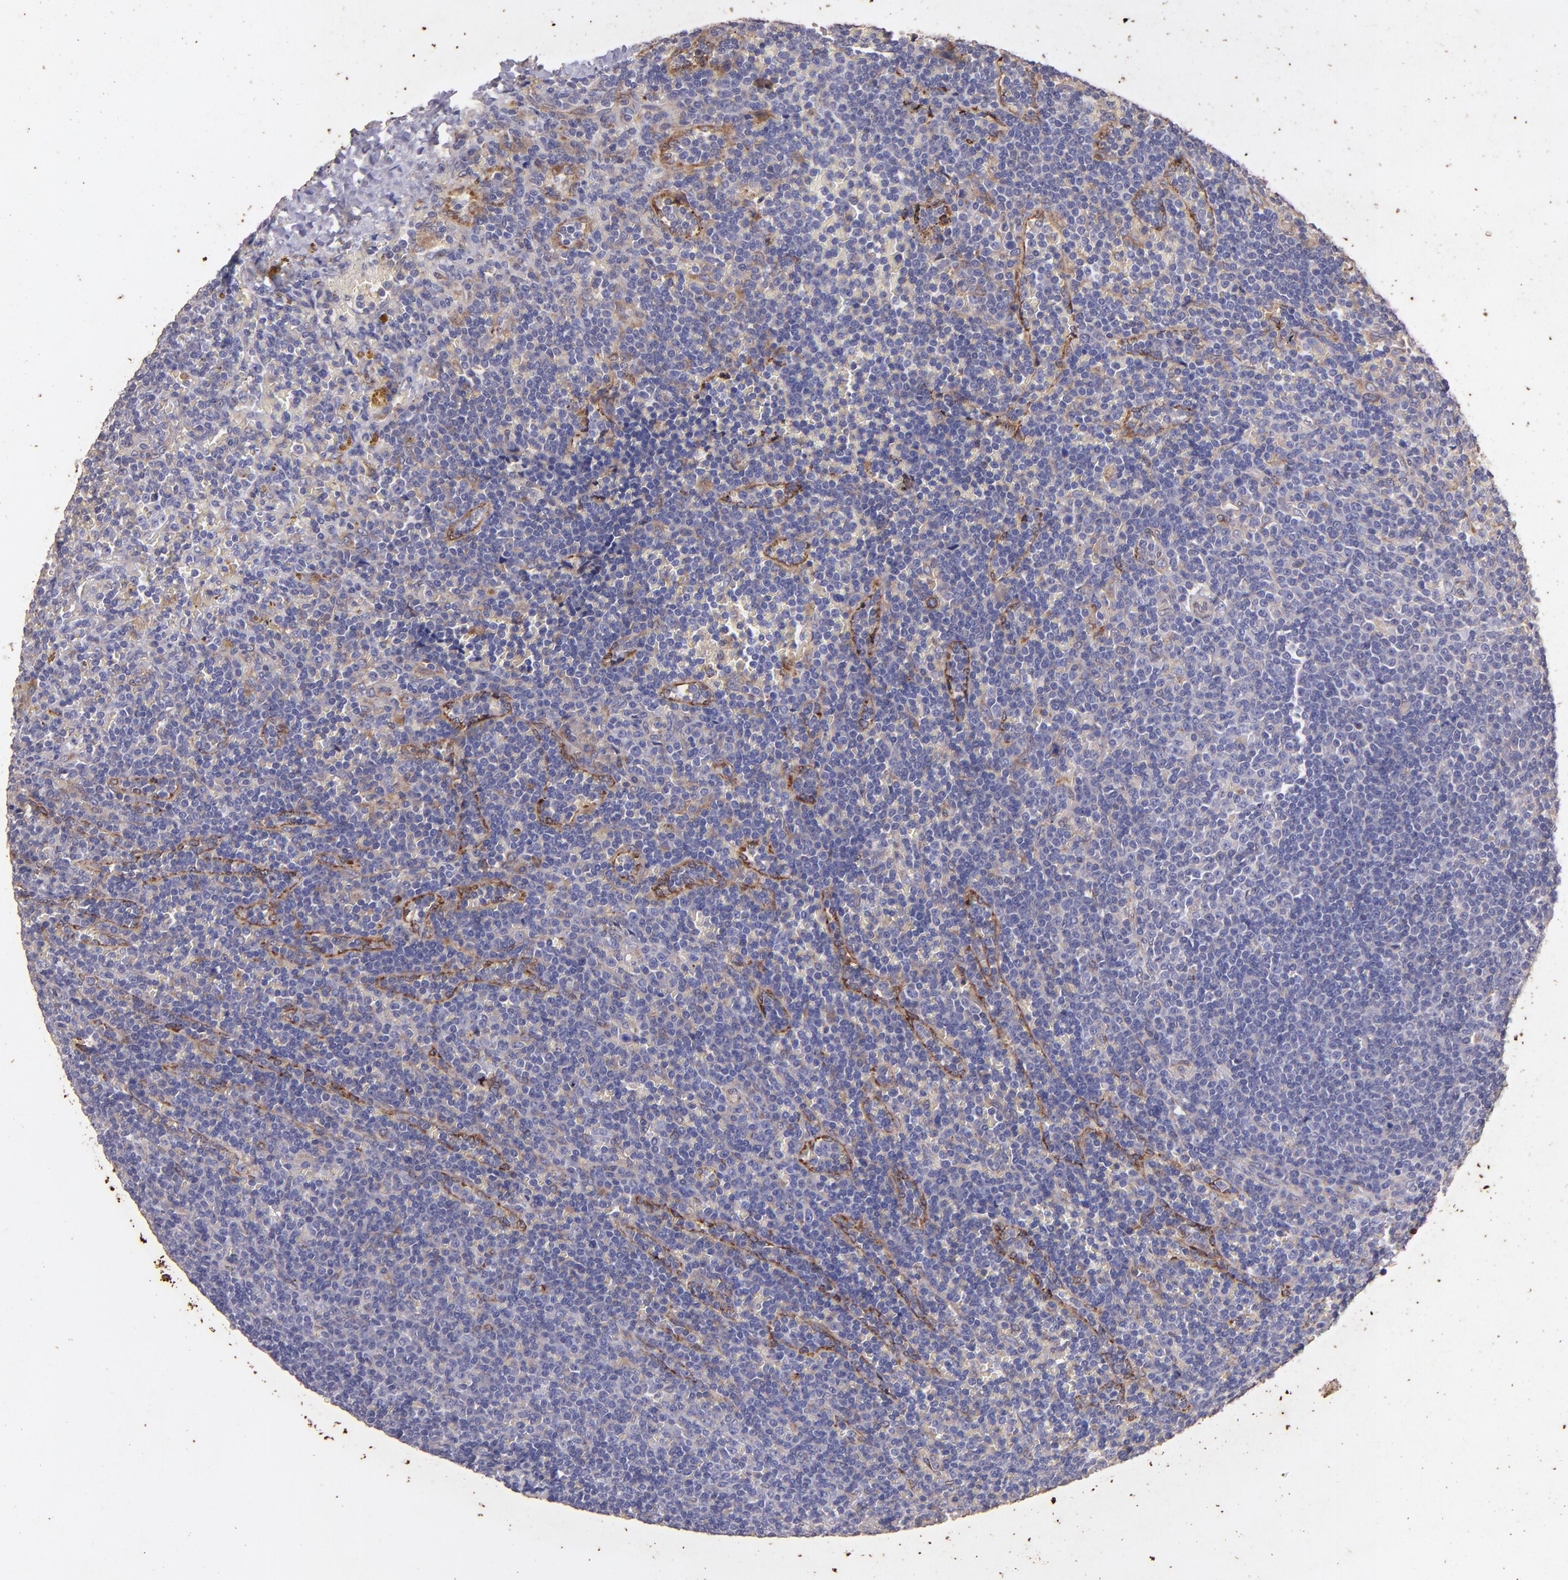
{"staining": {"intensity": "weak", "quantity": "25%-75%", "location": "cytoplasmic/membranous"}, "tissue": "lymphoma", "cell_type": "Tumor cells", "image_type": "cancer", "snomed": [{"axis": "morphology", "description": "Malignant lymphoma, non-Hodgkin's type, Low grade"}, {"axis": "topography", "description": "Spleen"}], "caption": "IHC (DAB (3,3'-diaminobenzidine)) staining of malignant lymphoma, non-Hodgkin's type (low-grade) shows weak cytoplasmic/membranous protein staining in about 25%-75% of tumor cells.", "gene": "RET", "patient": {"sex": "male", "age": 80}}